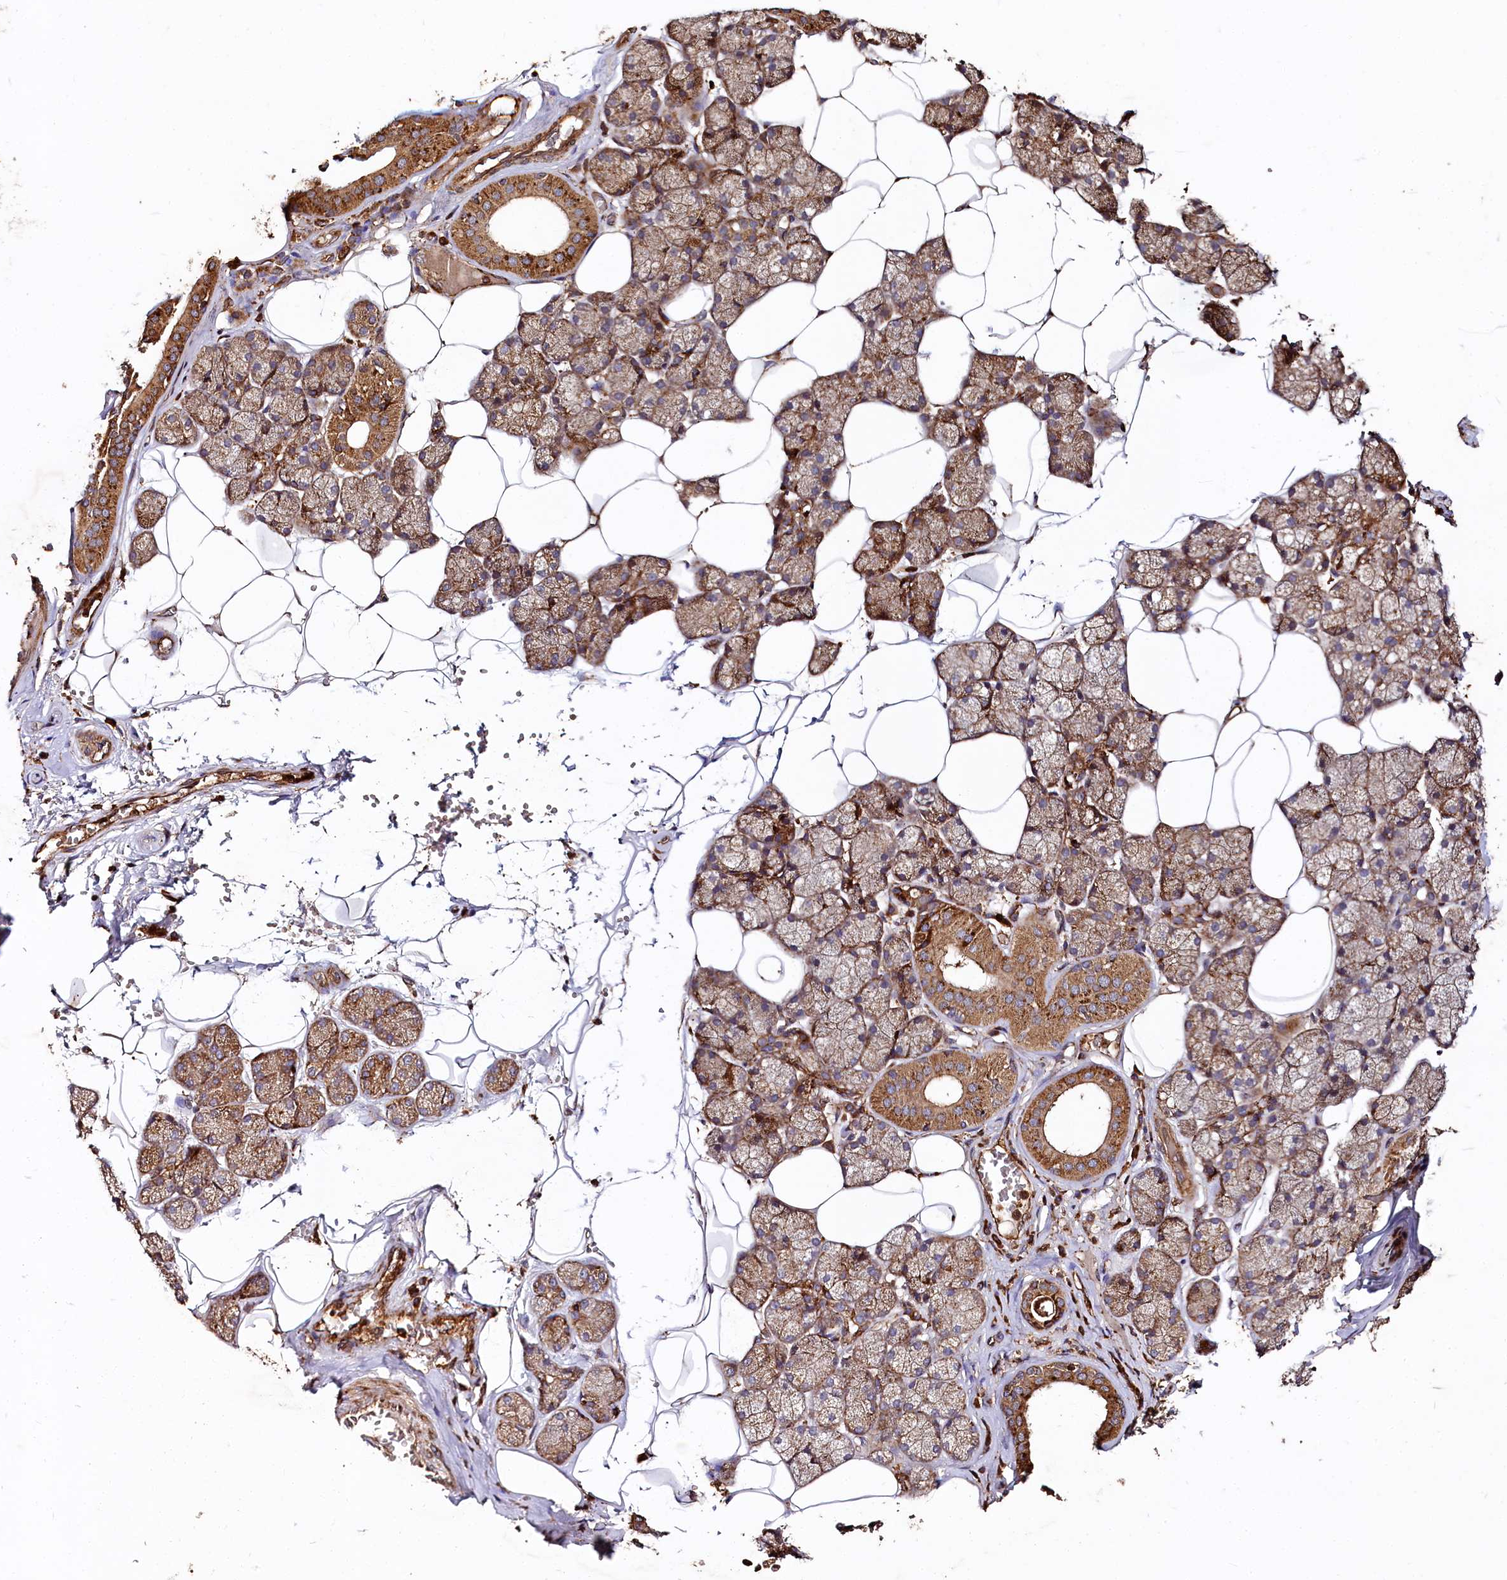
{"staining": {"intensity": "moderate", "quantity": ">75%", "location": "cytoplasmic/membranous"}, "tissue": "salivary gland", "cell_type": "Glandular cells", "image_type": "normal", "snomed": [{"axis": "morphology", "description": "Normal tissue, NOS"}, {"axis": "topography", "description": "Salivary gland"}], "caption": "Immunohistochemical staining of benign salivary gland demonstrates >75% levels of moderate cytoplasmic/membranous protein positivity in about >75% of glandular cells.", "gene": "WDR73", "patient": {"sex": "male", "age": 62}}